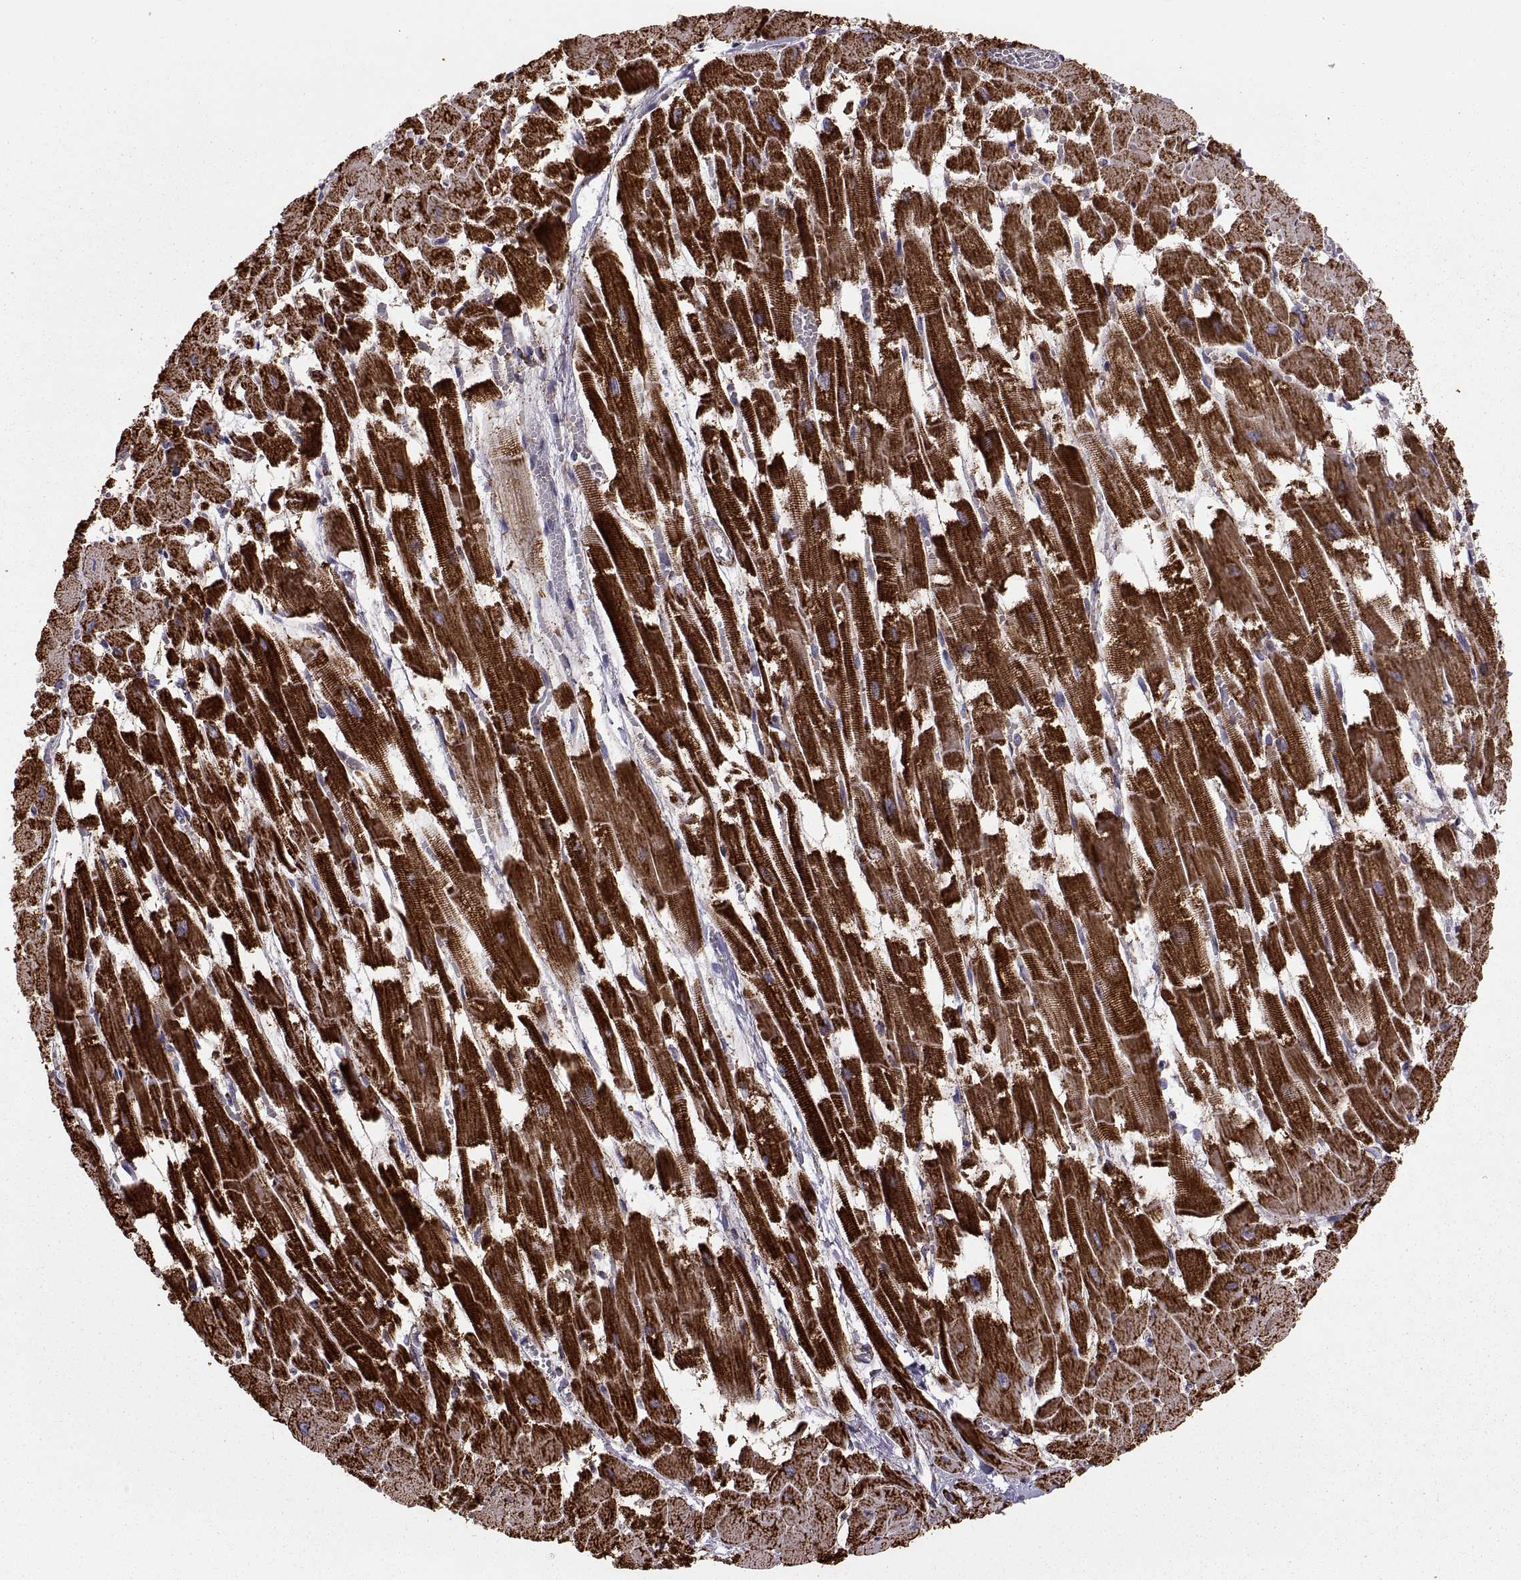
{"staining": {"intensity": "strong", "quantity": ">75%", "location": "cytoplasmic/membranous"}, "tissue": "heart muscle", "cell_type": "Cardiomyocytes", "image_type": "normal", "snomed": [{"axis": "morphology", "description": "Normal tissue, NOS"}, {"axis": "topography", "description": "Heart"}], "caption": "This is a micrograph of IHC staining of unremarkable heart muscle, which shows strong expression in the cytoplasmic/membranous of cardiomyocytes.", "gene": "ARSD", "patient": {"sex": "female", "age": 52}}